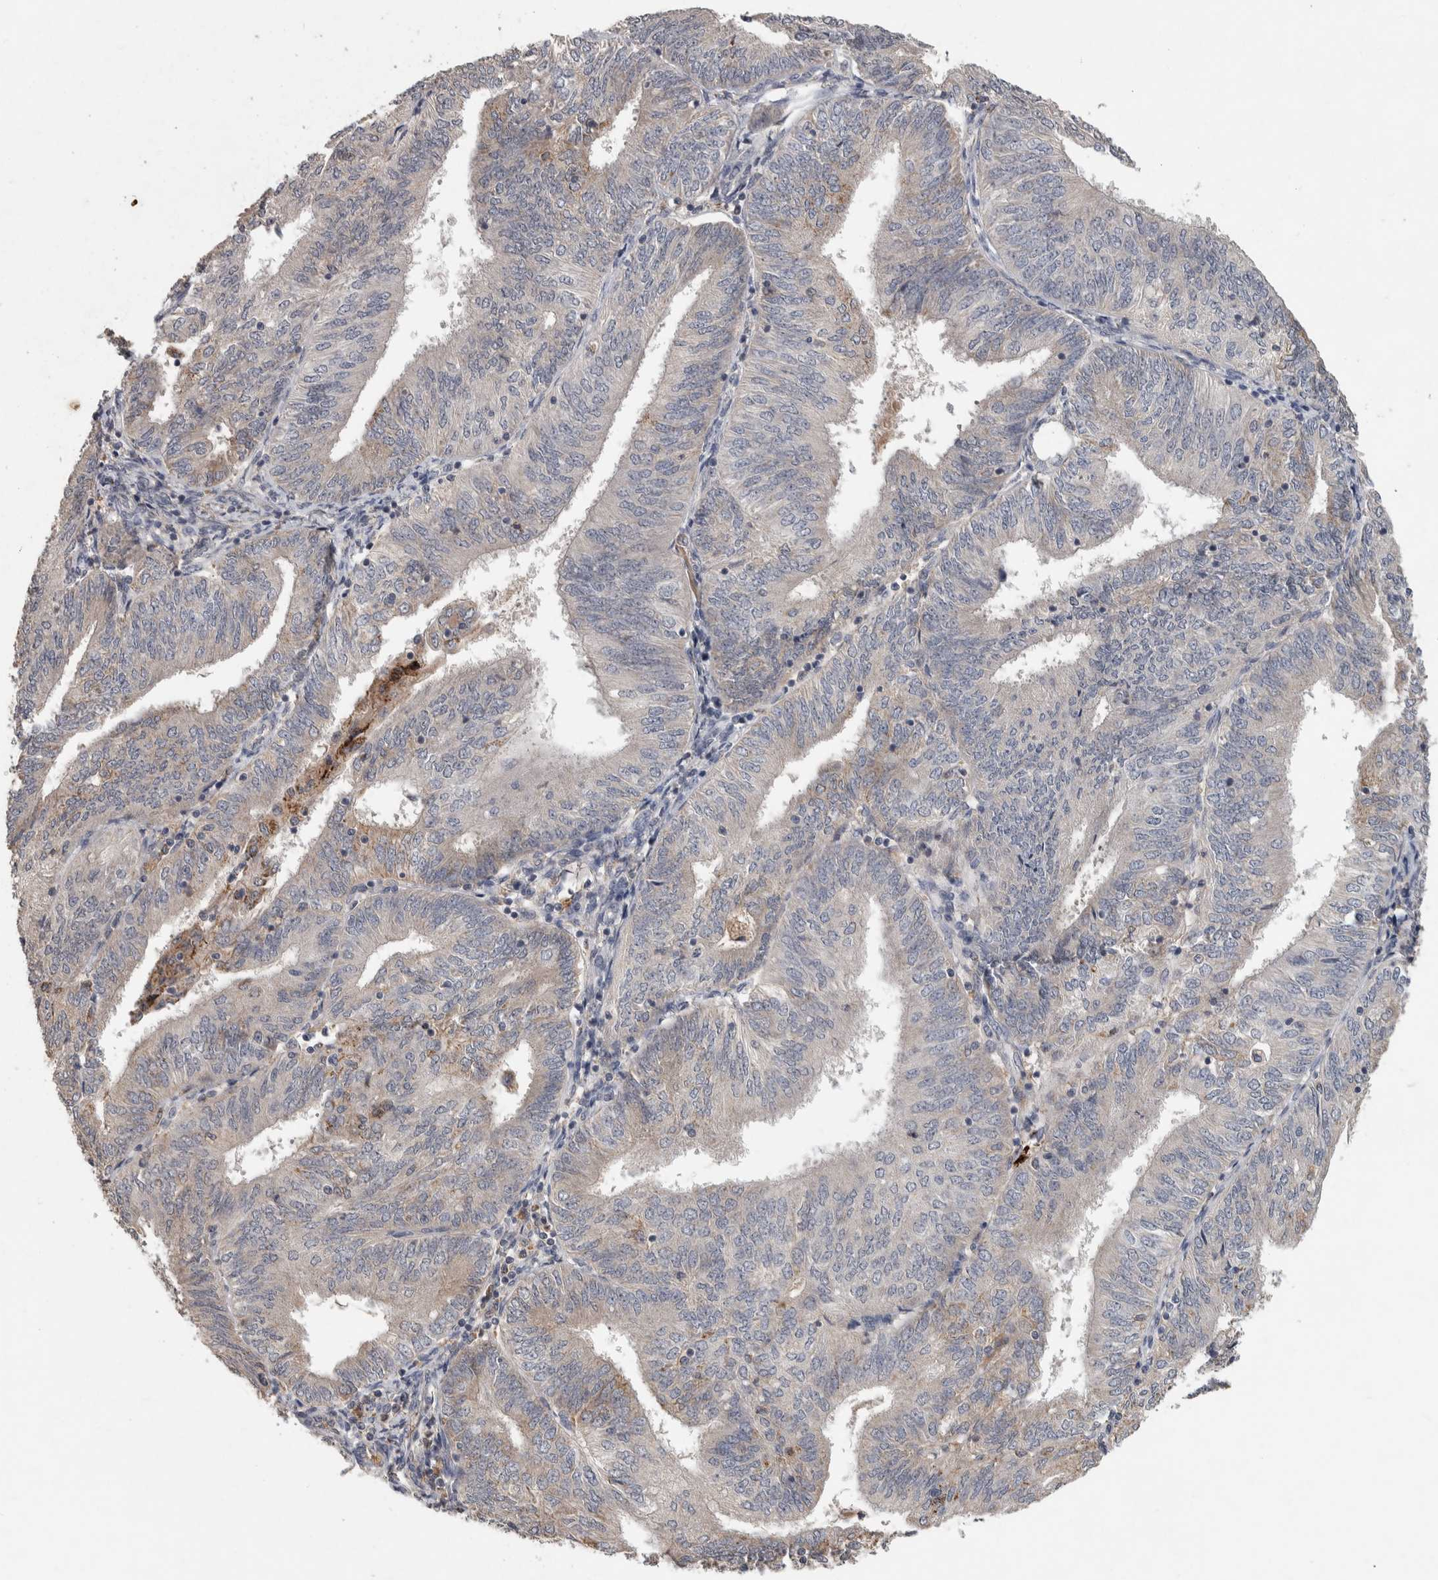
{"staining": {"intensity": "weak", "quantity": "<25%", "location": "cytoplasmic/membranous"}, "tissue": "endometrial cancer", "cell_type": "Tumor cells", "image_type": "cancer", "snomed": [{"axis": "morphology", "description": "Adenocarcinoma, NOS"}, {"axis": "topography", "description": "Endometrium"}], "caption": "Human endometrial cancer (adenocarcinoma) stained for a protein using IHC exhibits no positivity in tumor cells.", "gene": "CHRM3", "patient": {"sex": "female", "age": 58}}